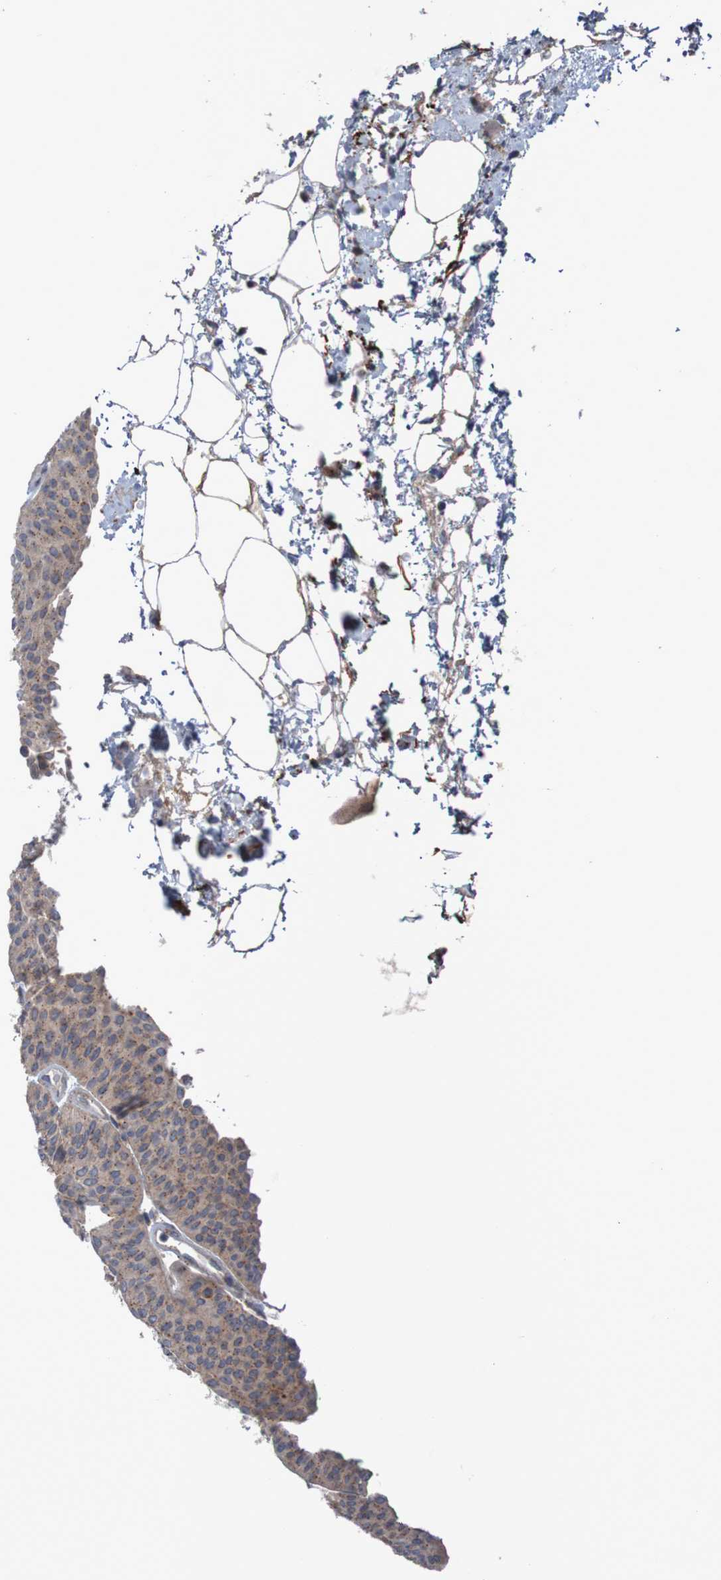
{"staining": {"intensity": "moderate", "quantity": ">75%", "location": "cytoplasmic/membranous"}, "tissue": "urothelial cancer", "cell_type": "Tumor cells", "image_type": "cancer", "snomed": [{"axis": "morphology", "description": "Urothelial carcinoma, Low grade"}, {"axis": "topography", "description": "Urinary bladder"}], "caption": "A brown stain highlights moderate cytoplasmic/membranous staining of a protein in human urothelial cancer tumor cells. (brown staining indicates protein expression, while blue staining denotes nuclei).", "gene": "ANGPT4", "patient": {"sex": "female", "age": 60}}